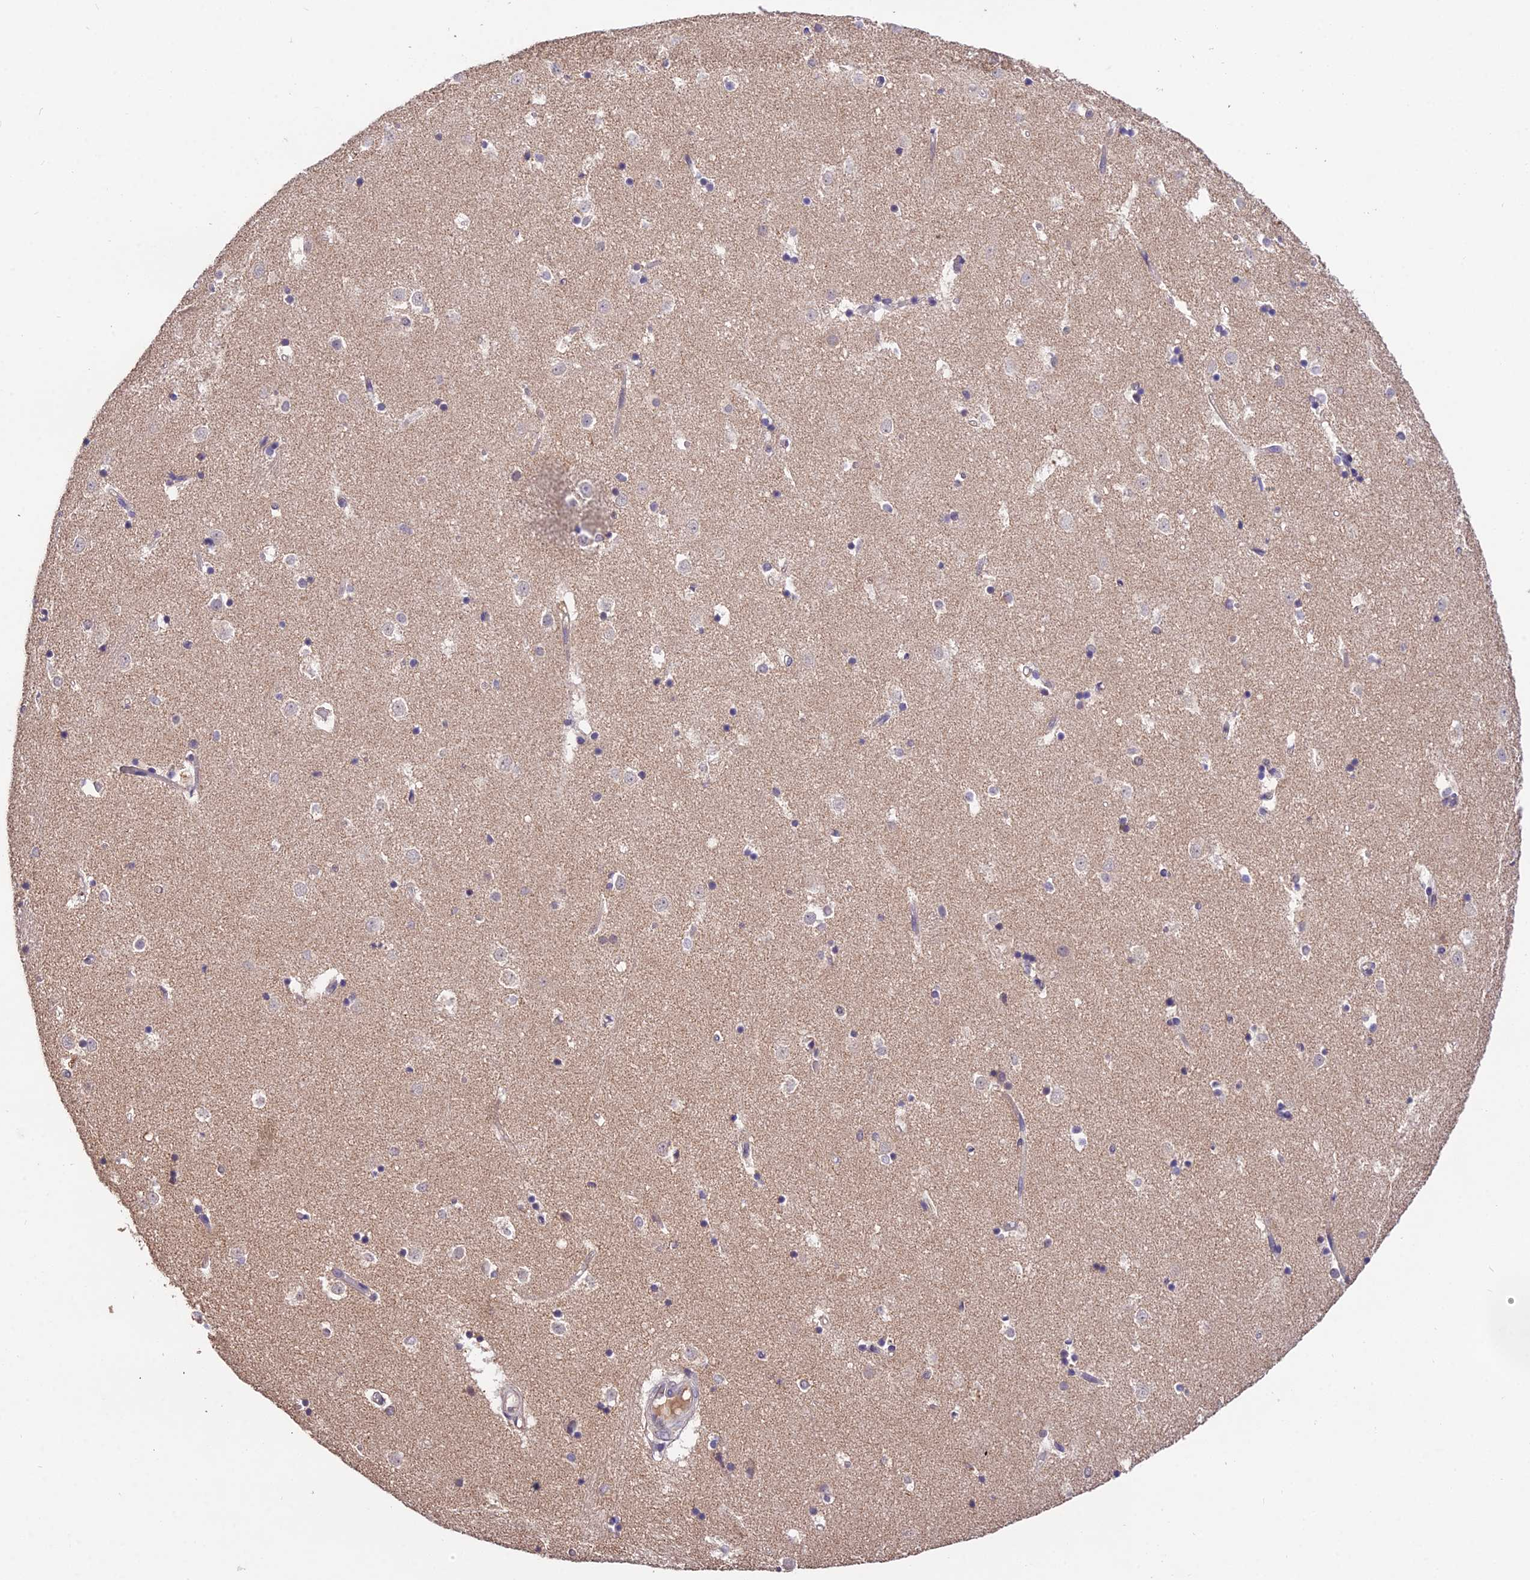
{"staining": {"intensity": "weak", "quantity": "<25%", "location": "nuclear"}, "tissue": "caudate", "cell_type": "Glial cells", "image_type": "normal", "snomed": [{"axis": "morphology", "description": "Normal tissue, NOS"}, {"axis": "topography", "description": "Lateral ventricle wall"}], "caption": "This is an immunohistochemistry (IHC) photomicrograph of unremarkable human caudate. There is no expression in glial cells.", "gene": "PGK1", "patient": {"sex": "female", "age": 52}}